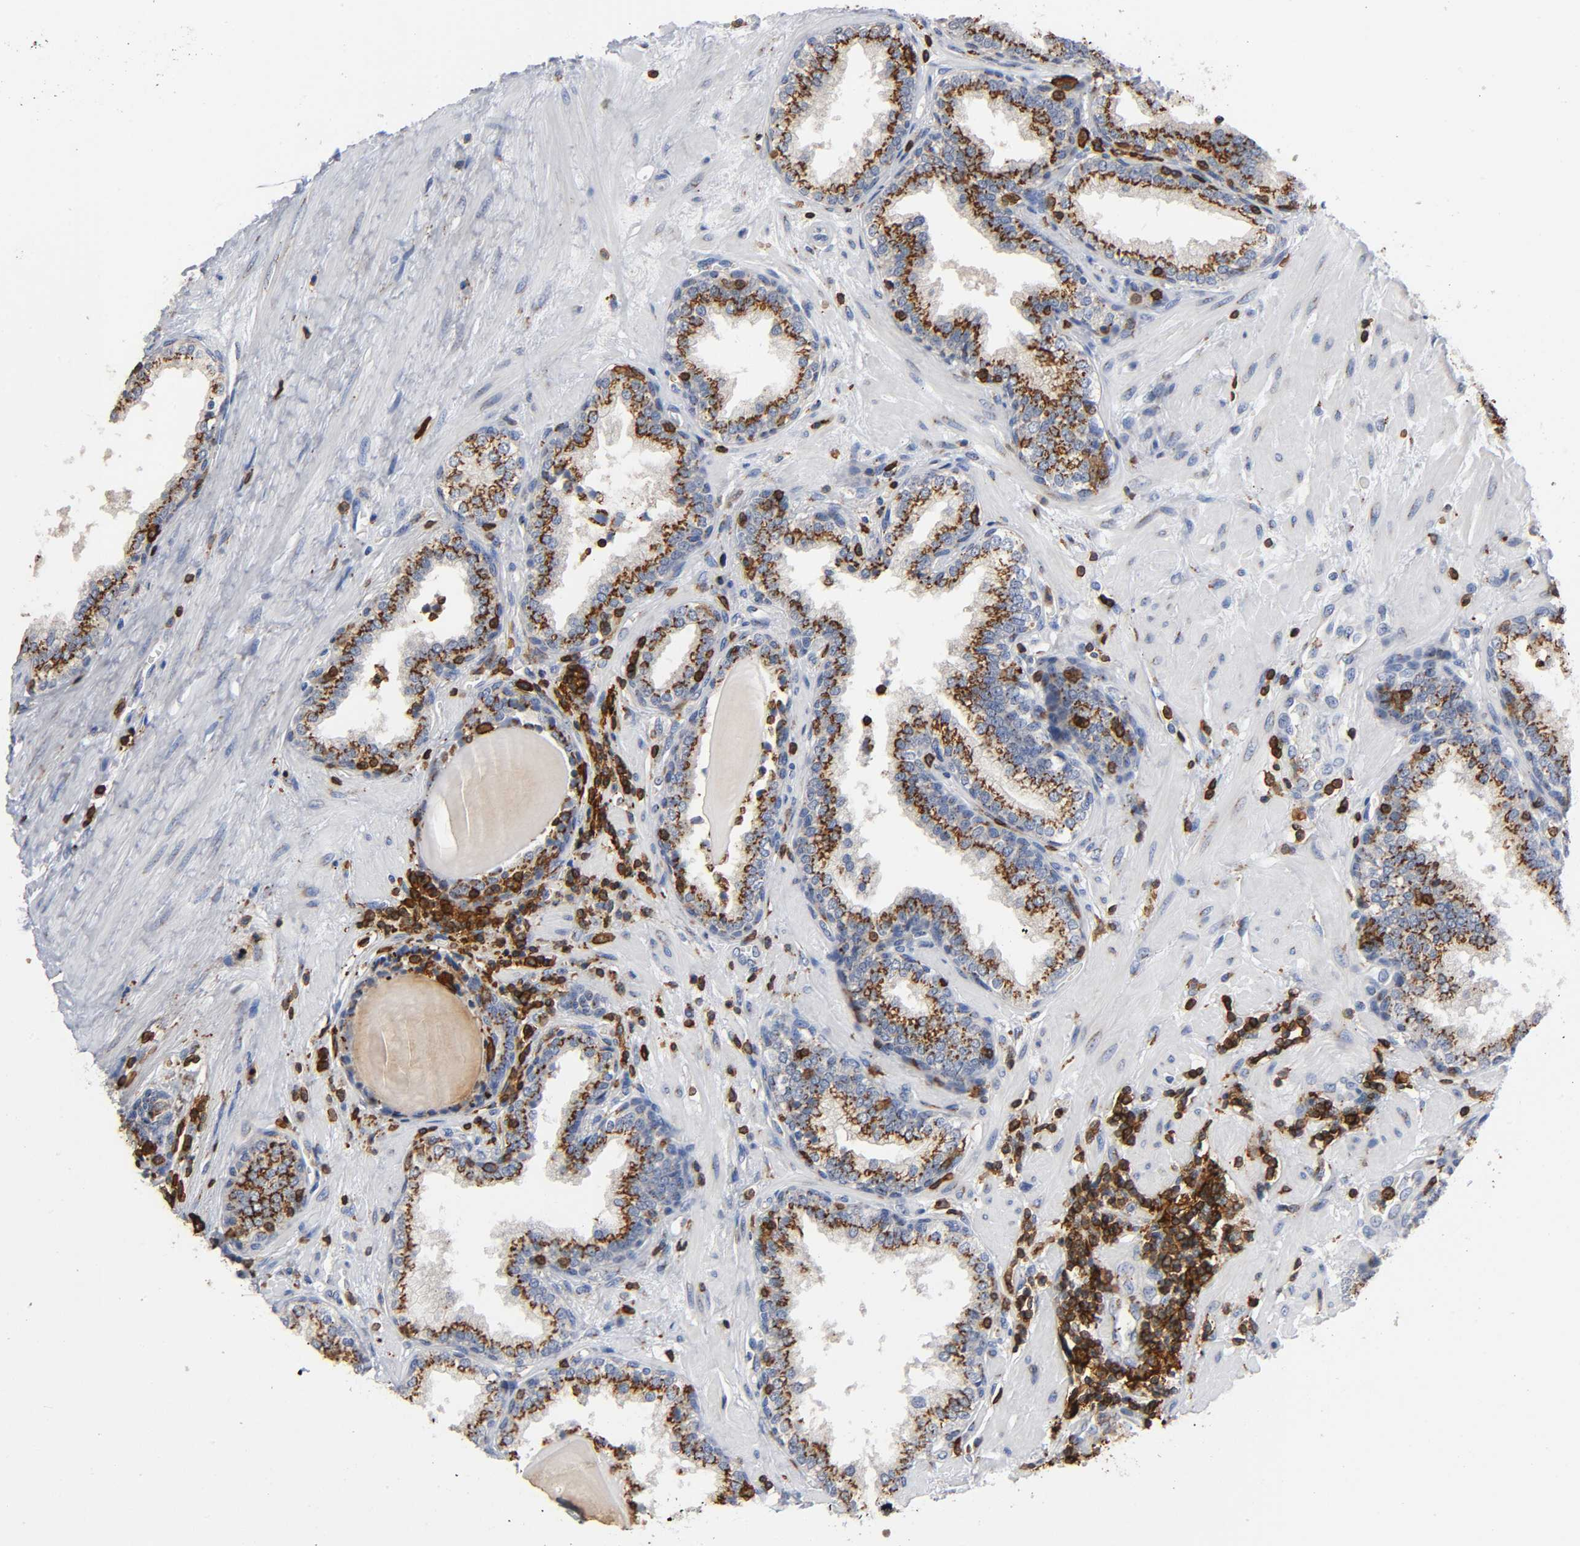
{"staining": {"intensity": "strong", "quantity": ">75%", "location": "cytoplasmic/membranous"}, "tissue": "prostate", "cell_type": "Glandular cells", "image_type": "normal", "snomed": [{"axis": "morphology", "description": "Normal tissue, NOS"}, {"axis": "topography", "description": "Prostate"}], "caption": "Prostate stained with immunohistochemistry reveals strong cytoplasmic/membranous staining in approximately >75% of glandular cells.", "gene": "CAPN10", "patient": {"sex": "male", "age": 51}}